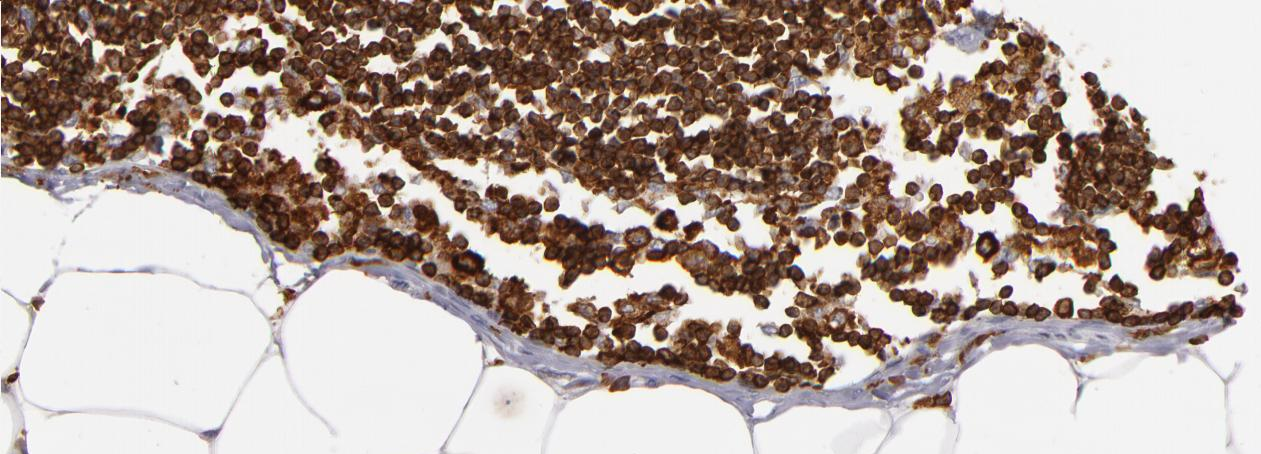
{"staining": {"intensity": "moderate", "quantity": ">75%", "location": "cytoplasmic/membranous"}, "tissue": "adipose tissue", "cell_type": "Adipocytes", "image_type": "normal", "snomed": [{"axis": "morphology", "description": "Normal tissue, NOS"}, {"axis": "morphology", "description": "Adenocarcinoma, NOS"}, {"axis": "topography", "description": "Colon"}, {"axis": "topography", "description": "Peripheral nerve tissue"}], "caption": "Normal adipose tissue demonstrates moderate cytoplasmic/membranous staining in approximately >75% of adipocytes, visualized by immunohistochemistry. (brown staining indicates protein expression, while blue staining denotes nuclei).", "gene": "WAS", "patient": {"sex": "male", "age": 14}}